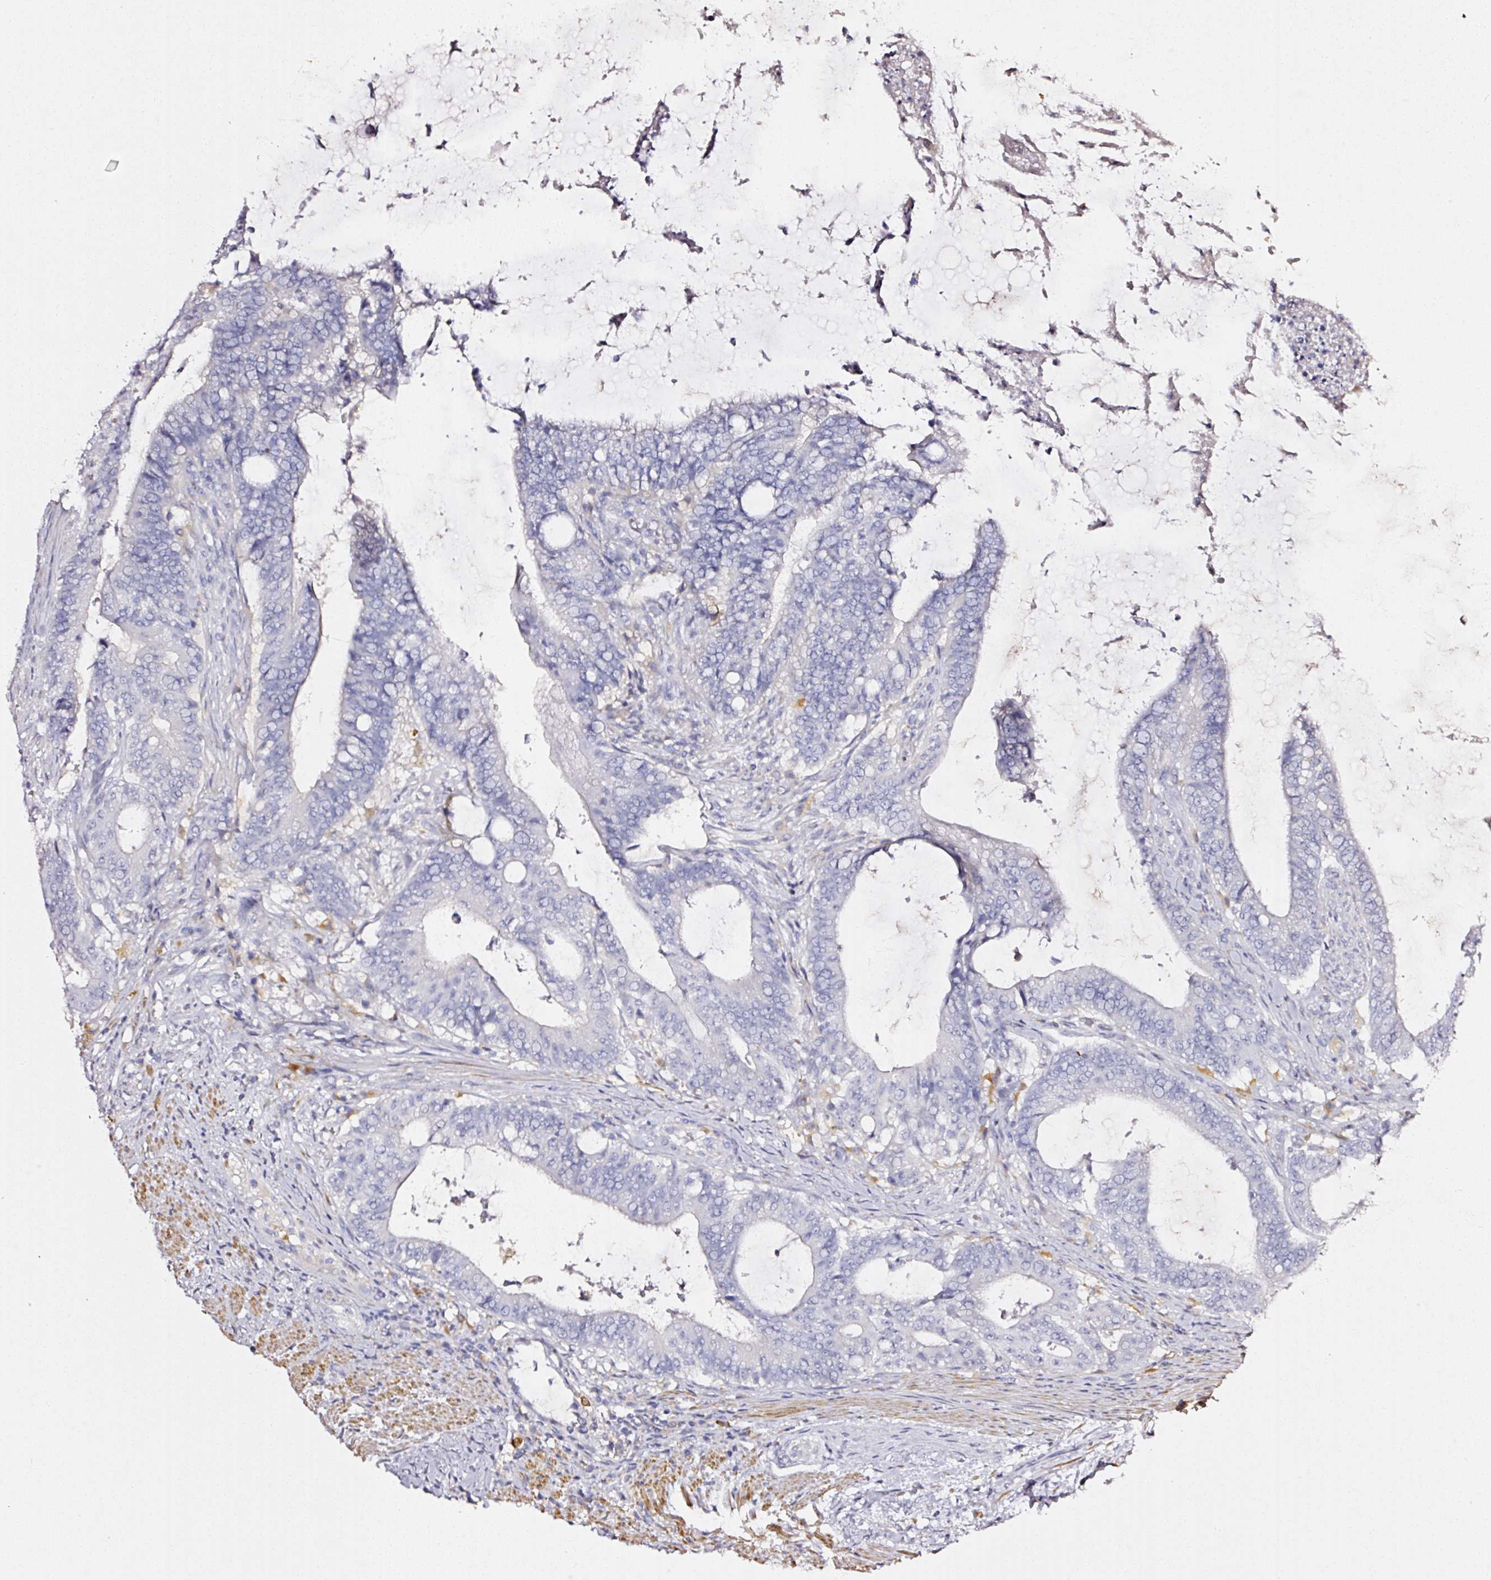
{"staining": {"intensity": "negative", "quantity": "none", "location": "none"}, "tissue": "colorectal cancer", "cell_type": "Tumor cells", "image_type": "cancer", "snomed": [{"axis": "morphology", "description": "Adenocarcinoma, NOS"}, {"axis": "topography", "description": "Colon"}], "caption": "Human adenocarcinoma (colorectal) stained for a protein using immunohistochemistry reveals no staining in tumor cells.", "gene": "CYB561A3", "patient": {"sex": "female", "age": 43}}